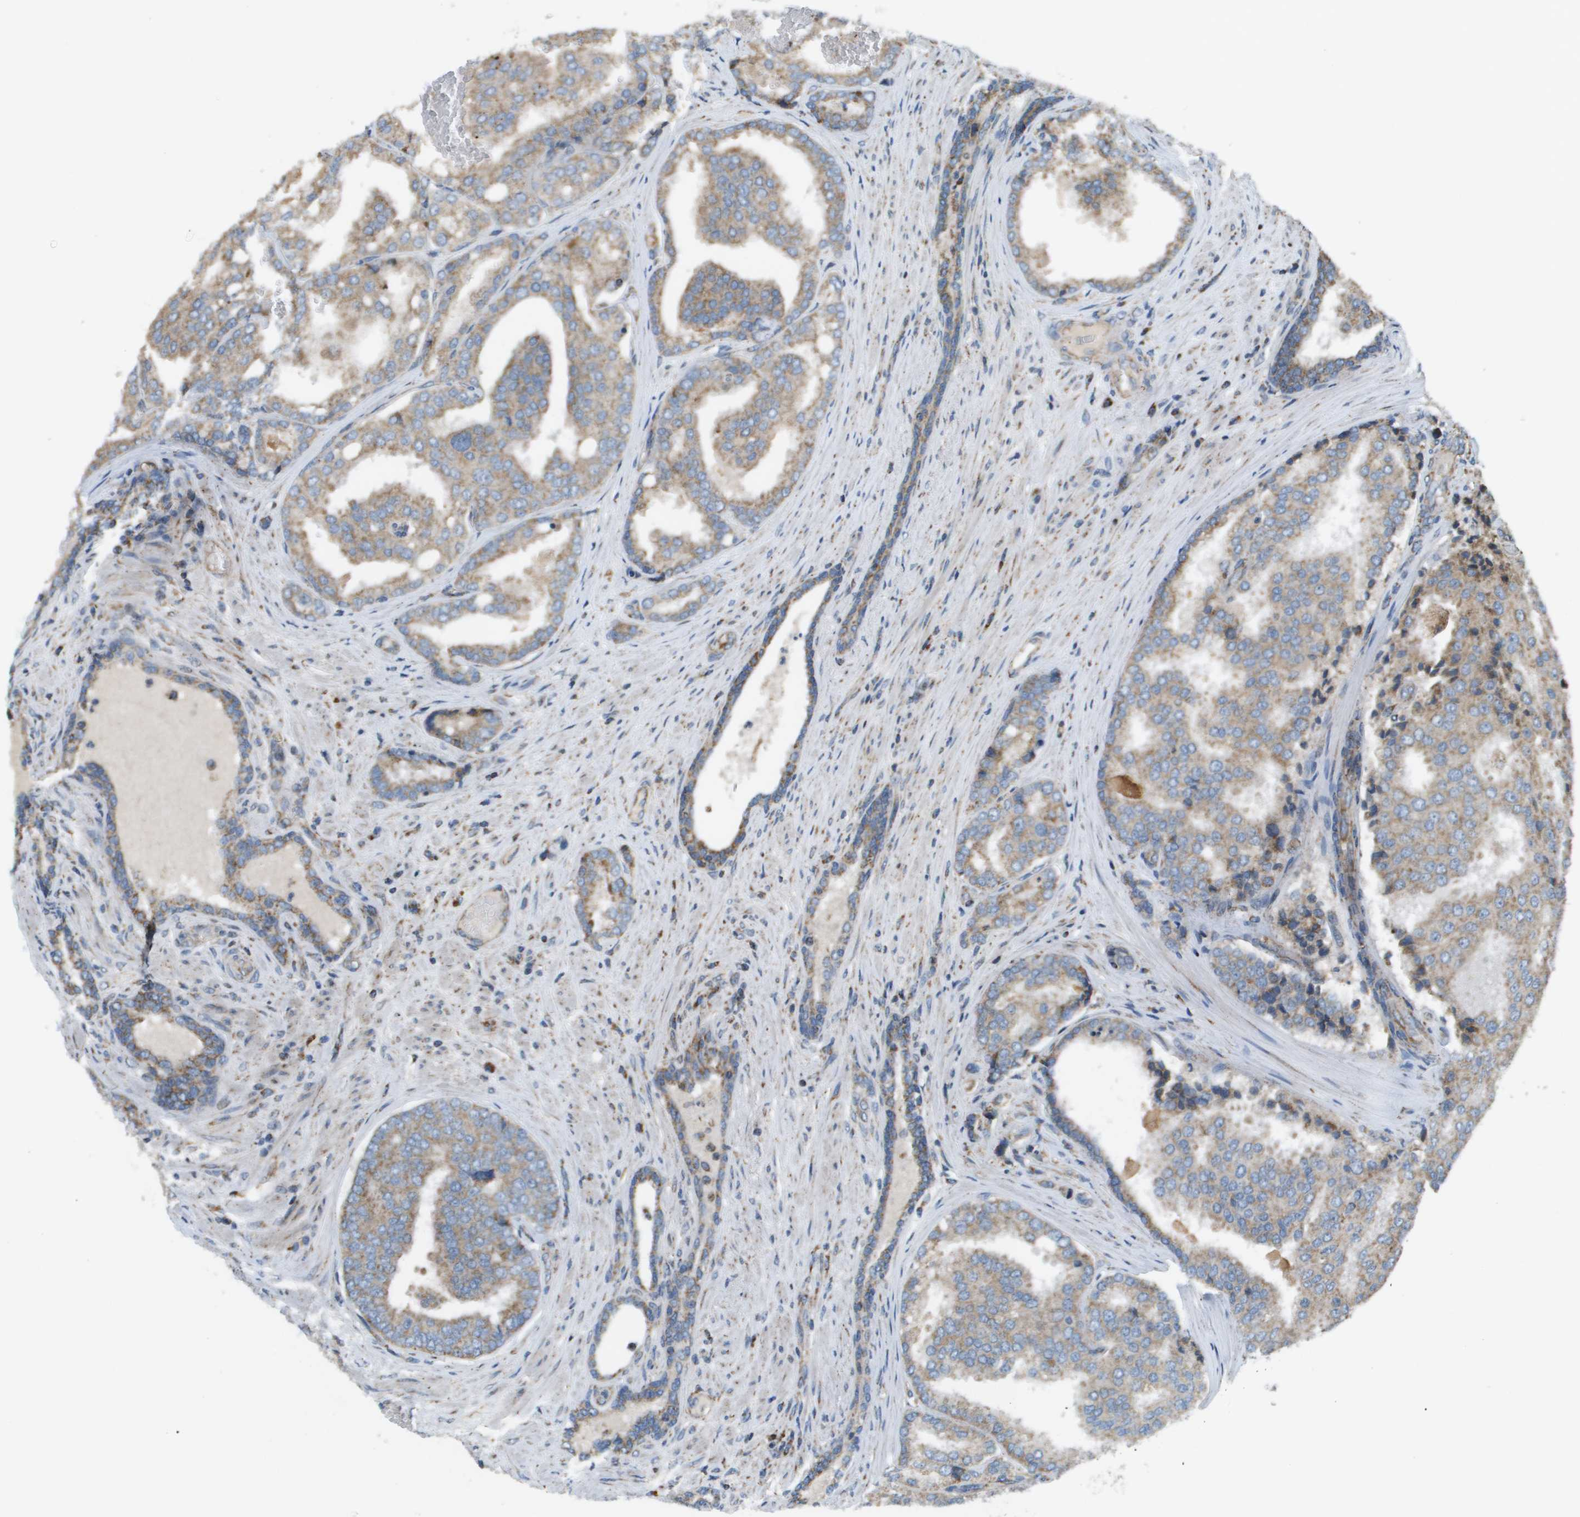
{"staining": {"intensity": "weak", "quantity": ">75%", "location": "cytoplasmic/membranous"}, "tissue": "prostate cancer", "cell_type": "Tumor cells", "image_type": "cancer", "snomed": [{"axis": "morphology", "description": "Adenocarcinoma, High grade"}, {"axis": "topography", "description": "Prostate"}], "caption": "Prostate cancer (adenocarcinoma (high-grade)) stained with a brown dye reveals weak cytoplasmic/membranous positive expression in approximately >75% of tumor cells.", "gene": "NRK", "patient": {"sex": "male", "age": 50}}